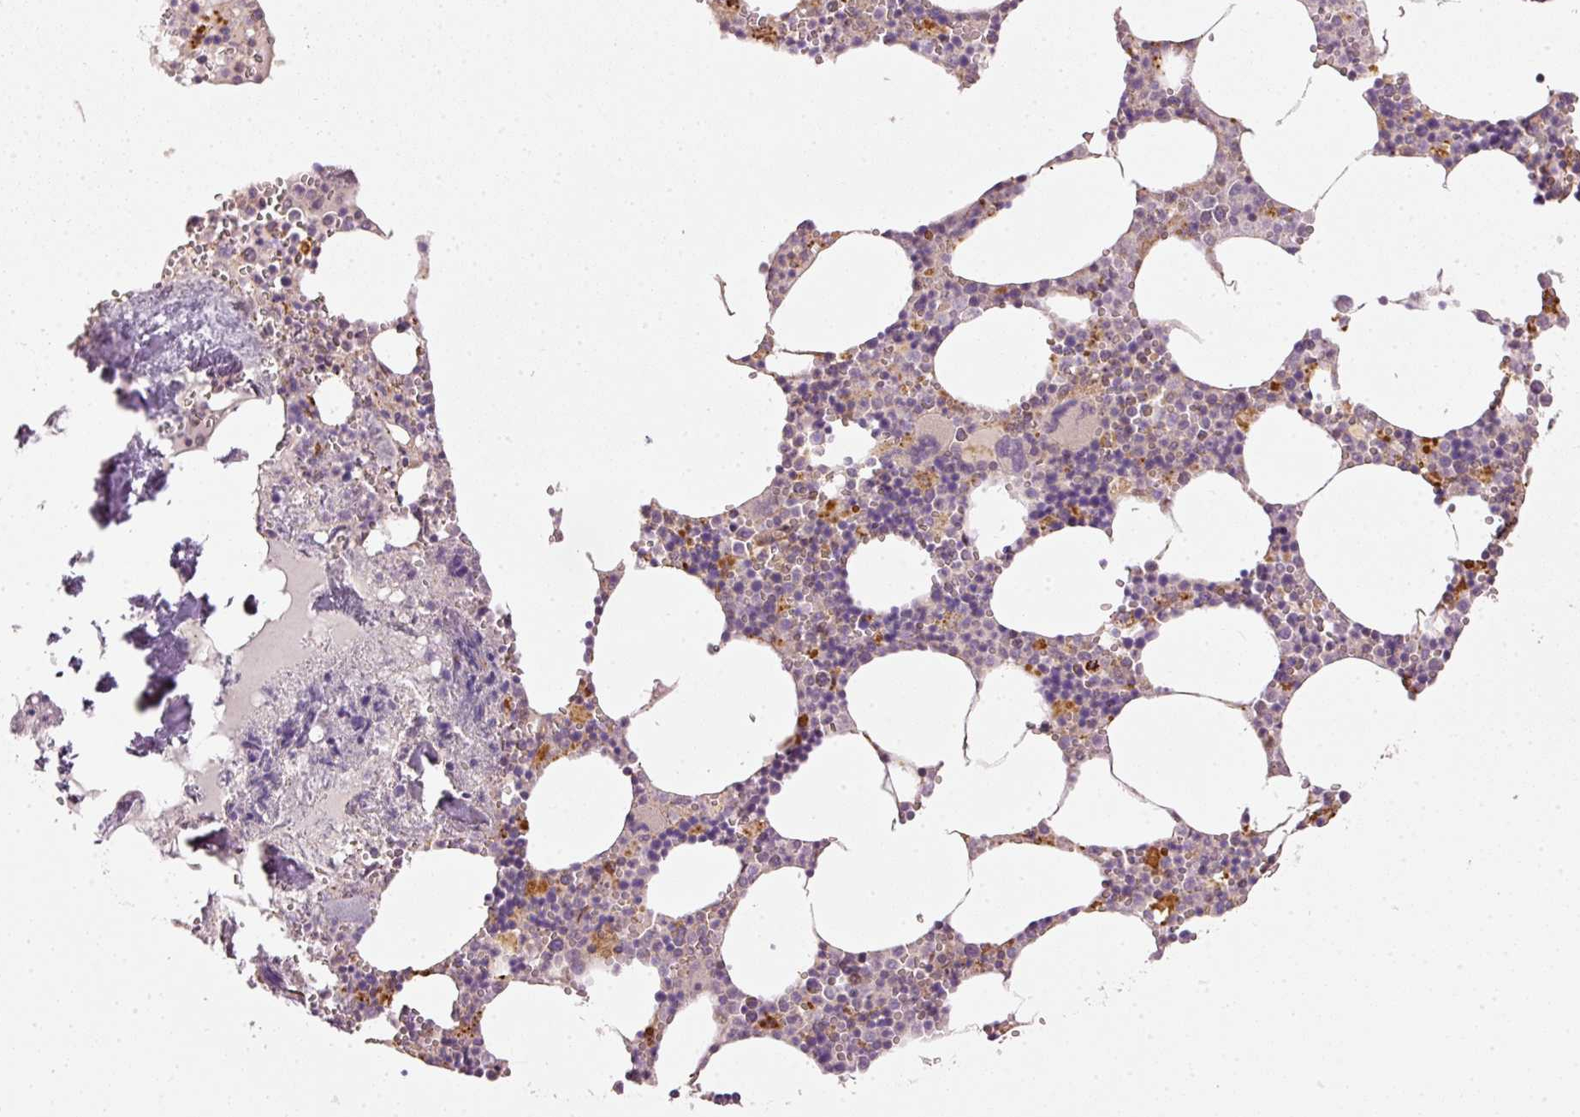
{"staining": {"intensity": "moderate", "quantity": "<25%", "location": "cytoplasmic/membranous"}, "tissue": "bone marrow", "cell_type": "Hematopoietic cells", "image_type": "normal", "snomed": [{"axis": "morphology", "description": "Normal tissue, NOS"}, {"axis": "topography", "description": "Bone marrow"}], "caption": "This image demonstrates immunohistochemistry (IHC) staining of unremarkable bone marrow, with low moderate cytoplasmic/membranous staining in about <25% of hematopoietic cells.", "gene": "MTHFD1L", "patient": {"sex": "male", "age": 54}}